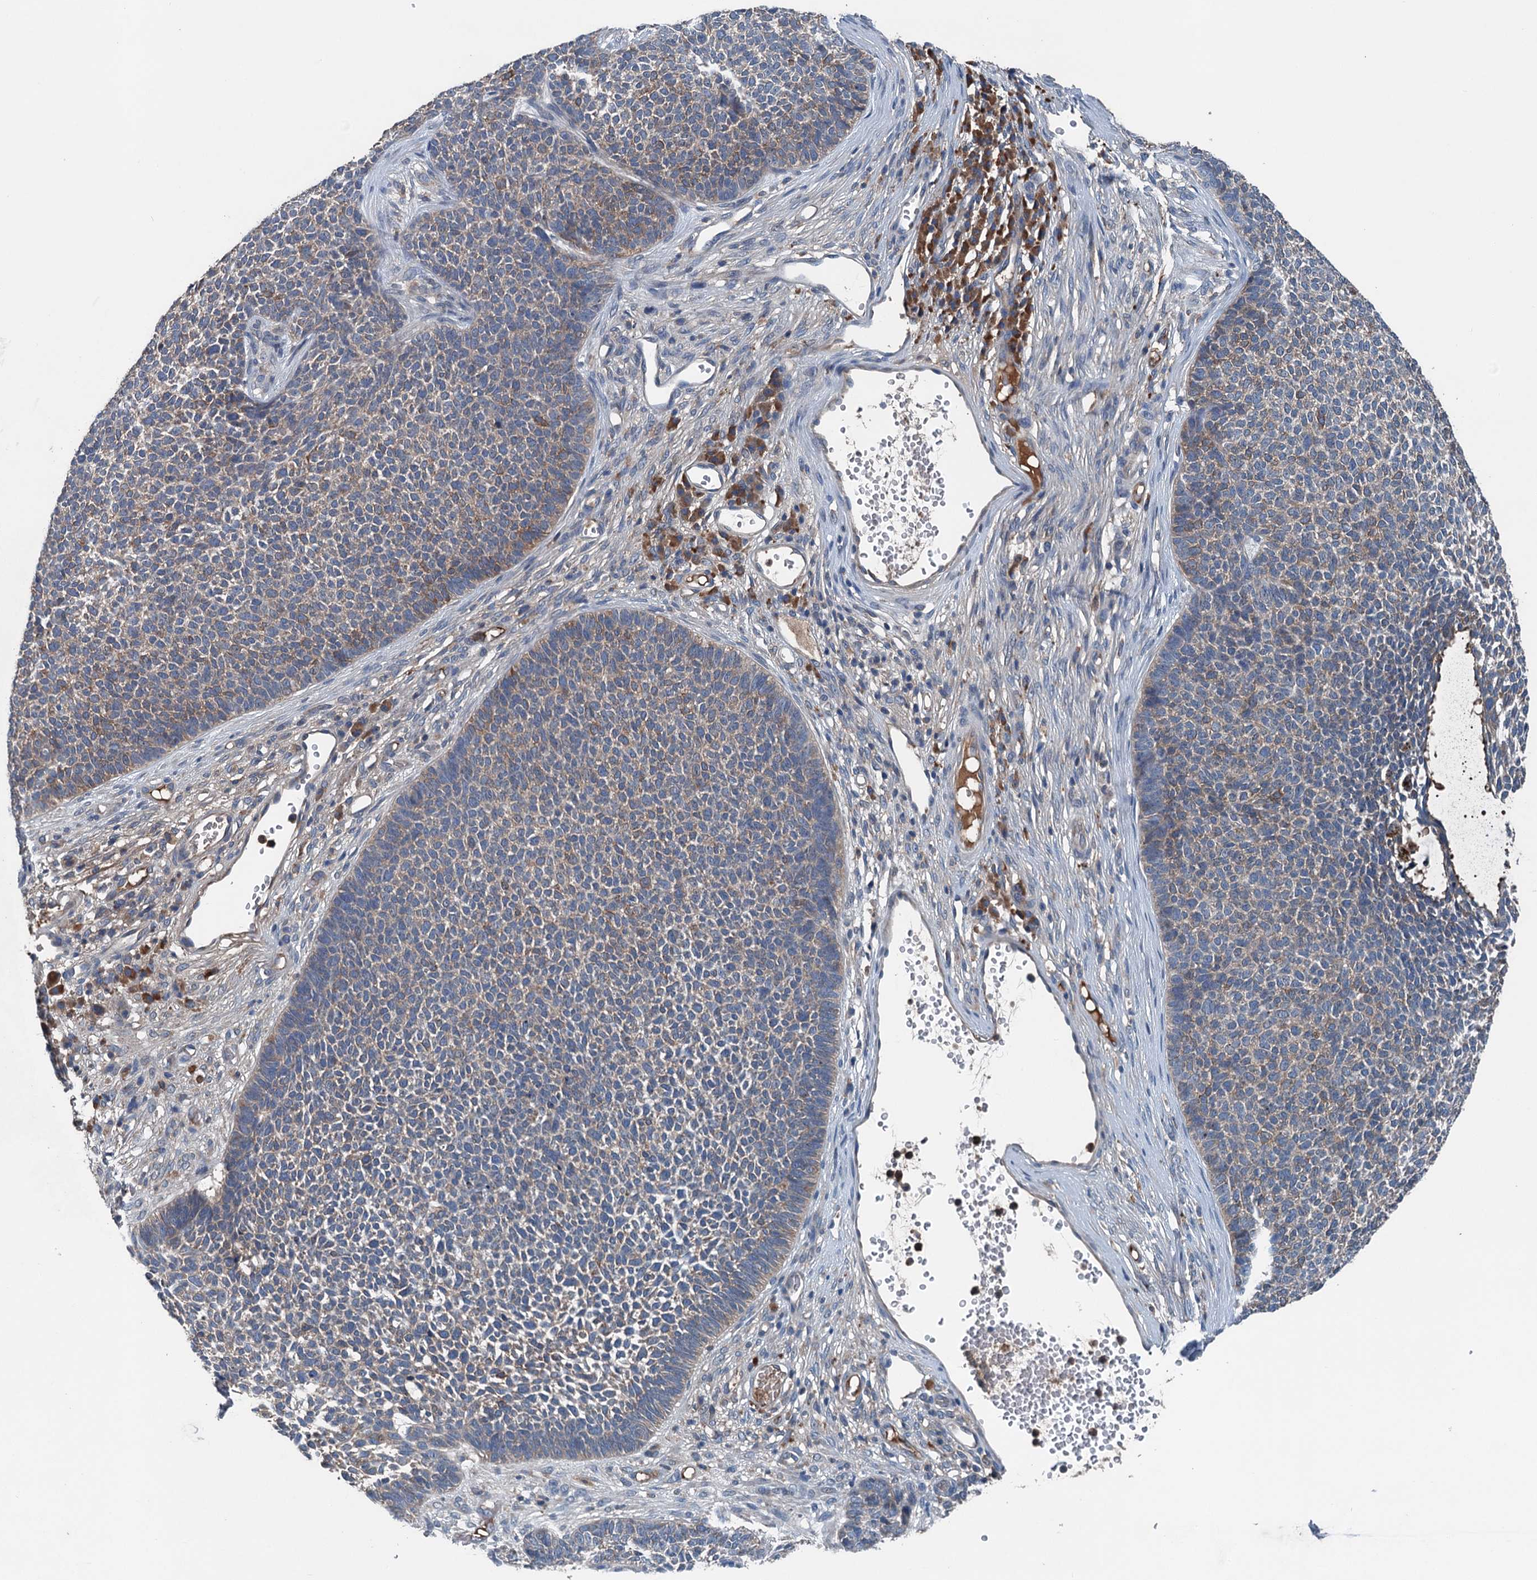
{"staining": {"intensity": "weak", "quantity": "25%-75%", "location": "cytoplasmic/membranous"}, "tissue": "skin cancer", "cell_type": "Tumor cells", "image_type": "cancer", "snomed": [{"axis": "morphology", "description": "Basal cell carcinoma"}, {"axis": "topography", "description": "Skin"}], "caption": "Human skin cancer stained for a protein (brown) exhibits weak cytoplasmic/membranous positive positivity in approximately 25%-75% of tumor cells.", "gene": "PDSS1", "patient": {"sex": "female", "age": 84}}